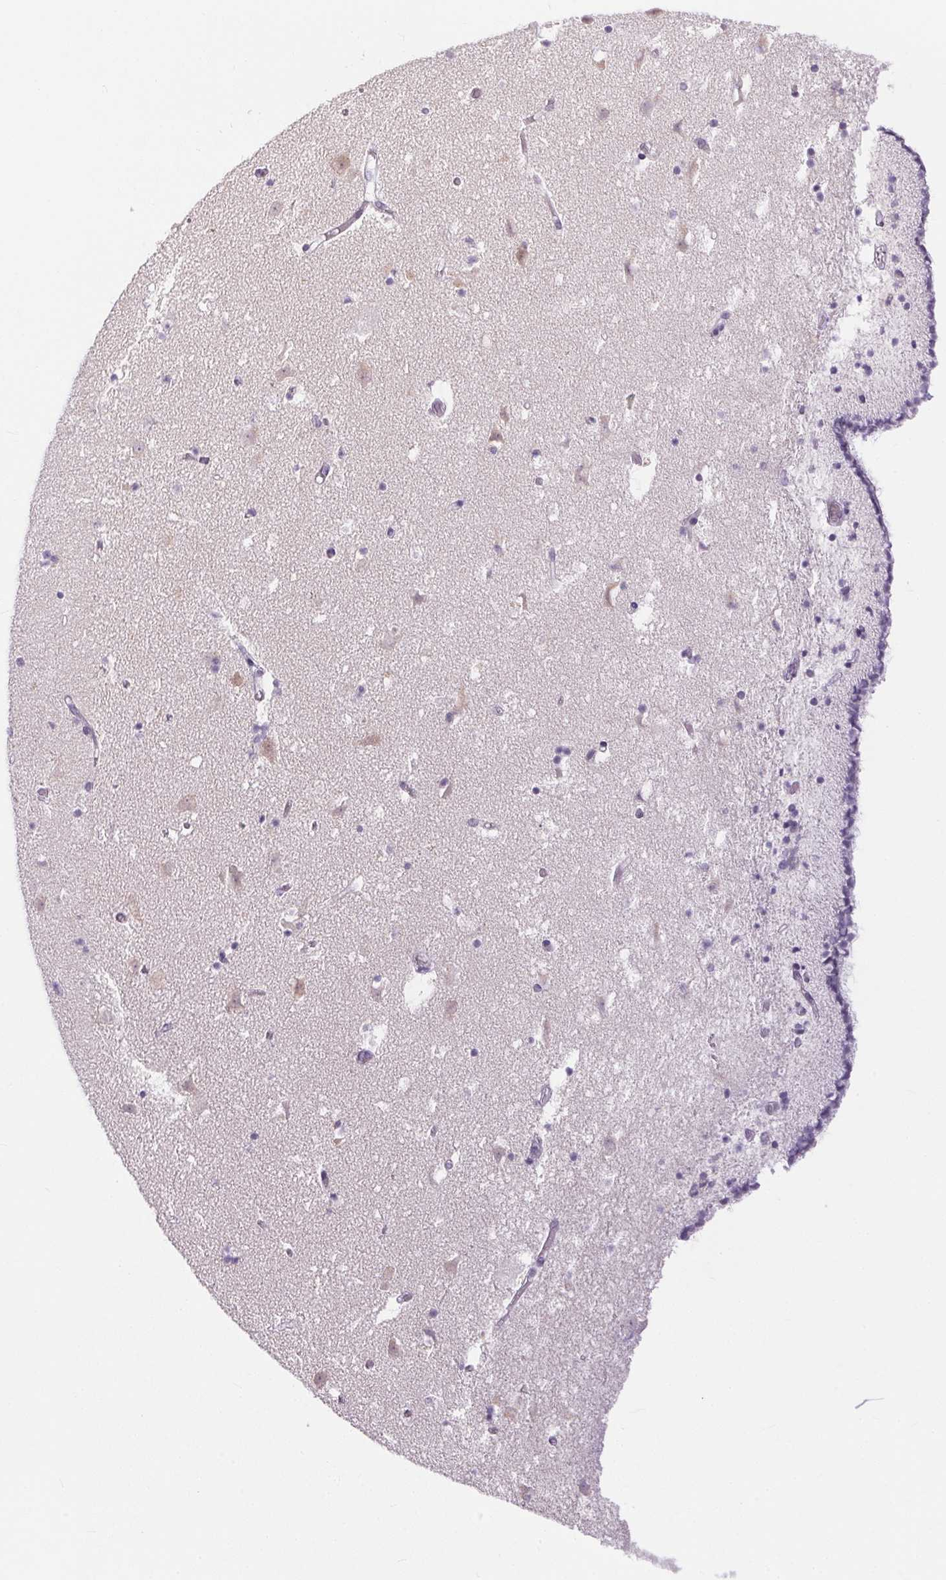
{"staining": {"intensity": "negative", "quantity": "none", "location": "none"}, "tissue": "caudate", "cell_type": "Glial cells", "image_type": "normal", "snomed": [{"axis": "morphology", "description": "Normal tissue, NOS"}, {"axis": "topography", "description": "Lateral ventricle wall"}], "caption": "Caudate stained for a protein using IHC reveals no expression glial cells.", "gene": "GBP6", "patient": {"sex": "female", "age": 42}}